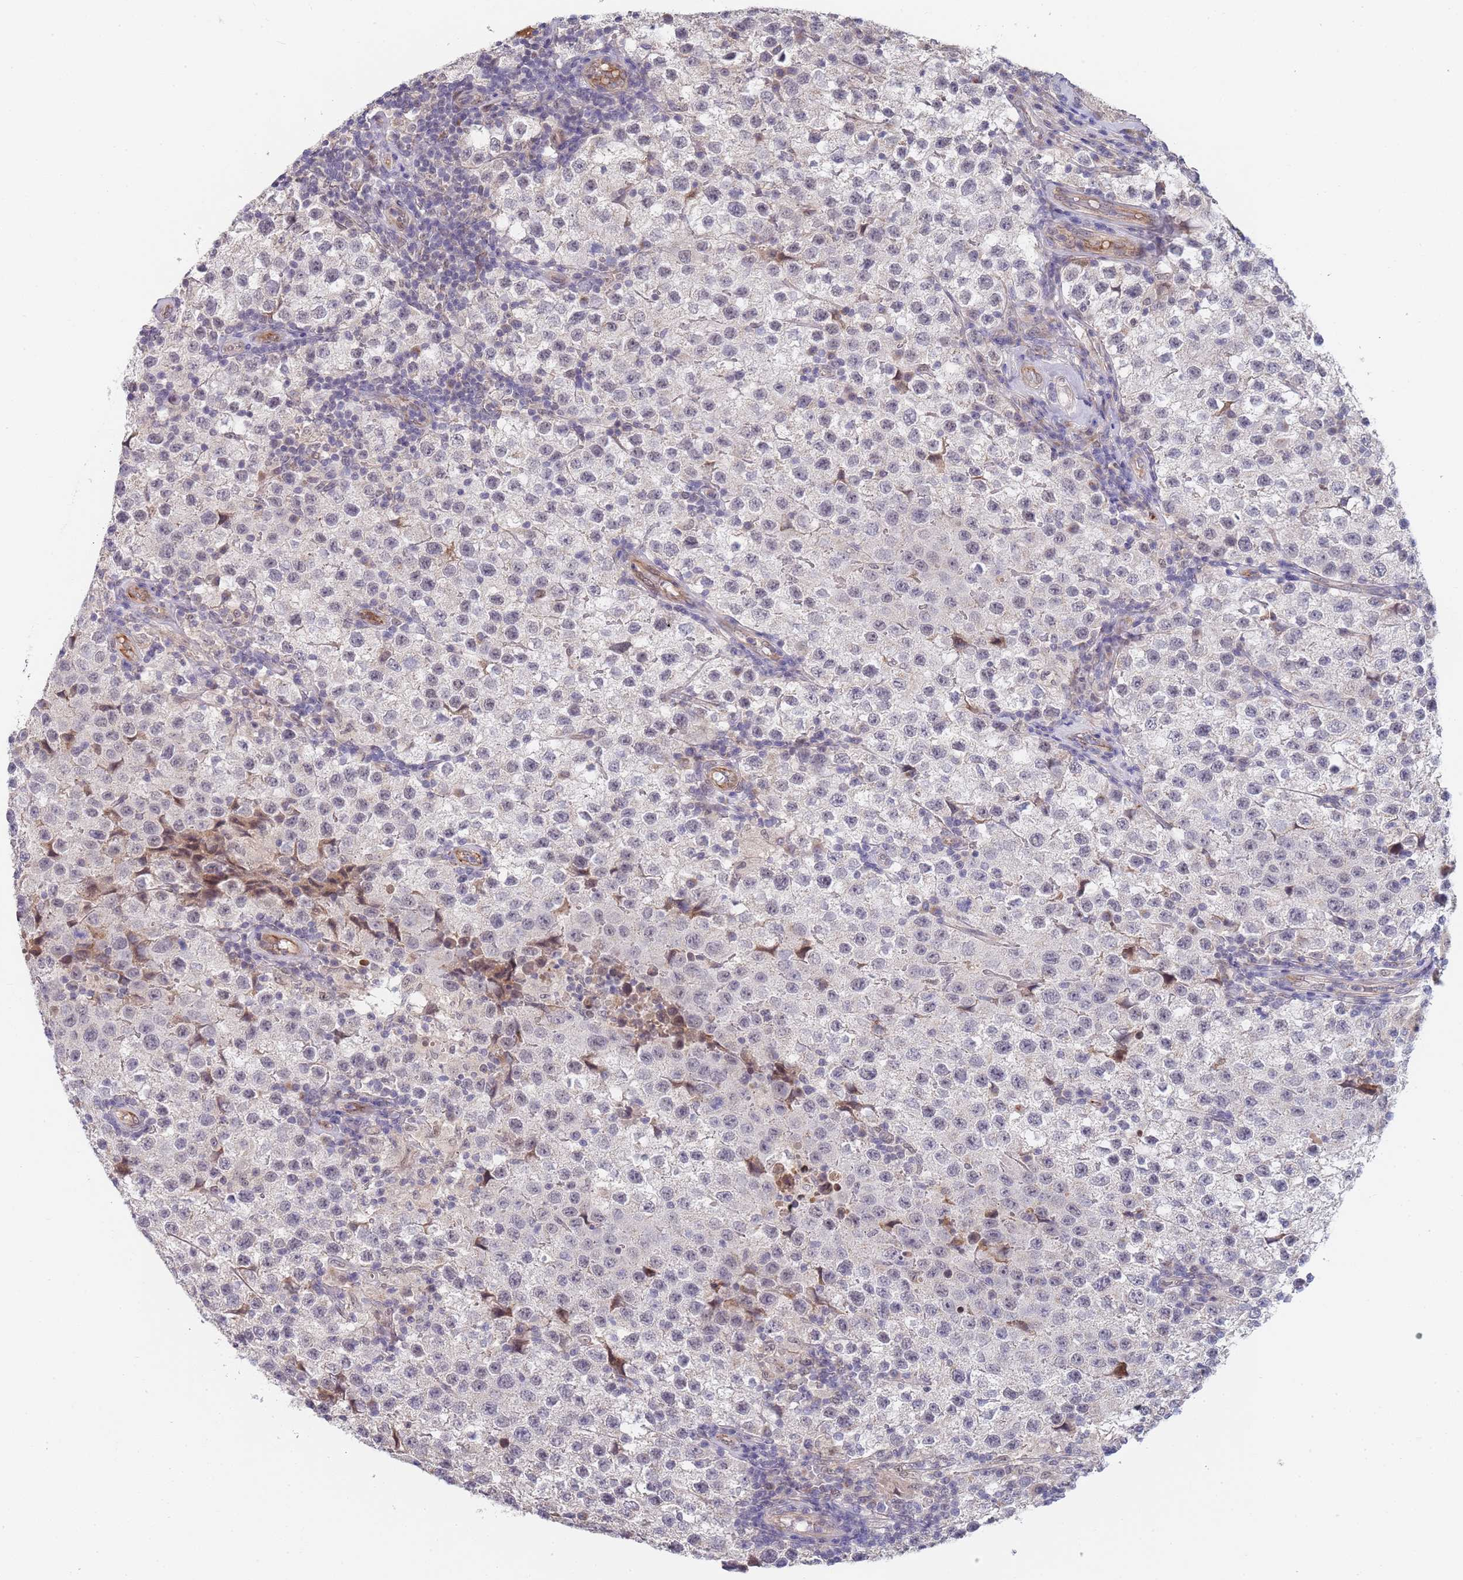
{"staining": {"intensity": "negative", "quantity": "none", "location": "none"}, "tissue": "testis cancer", "cell_type": "Tumor cells", "image_type": "cancer", "snomed": [{"axis": "morphology", "description": "Seminoma, NOS"}, {"axis": "morphology", "description": "Carcinoma, Embryonal, NOS"}, {"axis": "topography", "description": "Testis"}], "caption": "This photomicrograph is of testis embryonal carcinoma stained with IHC to label a protein in brown with the nuclei are counter-stained blue. There is no staining in tumor cells. (Stains: DAB immunohistochemistry with hematoxylin counter stain, Microscopy: brightfield microscopy at high magnification).", "gene": "B4GALT4", "patient": {"sex": "male", "age": 41}}